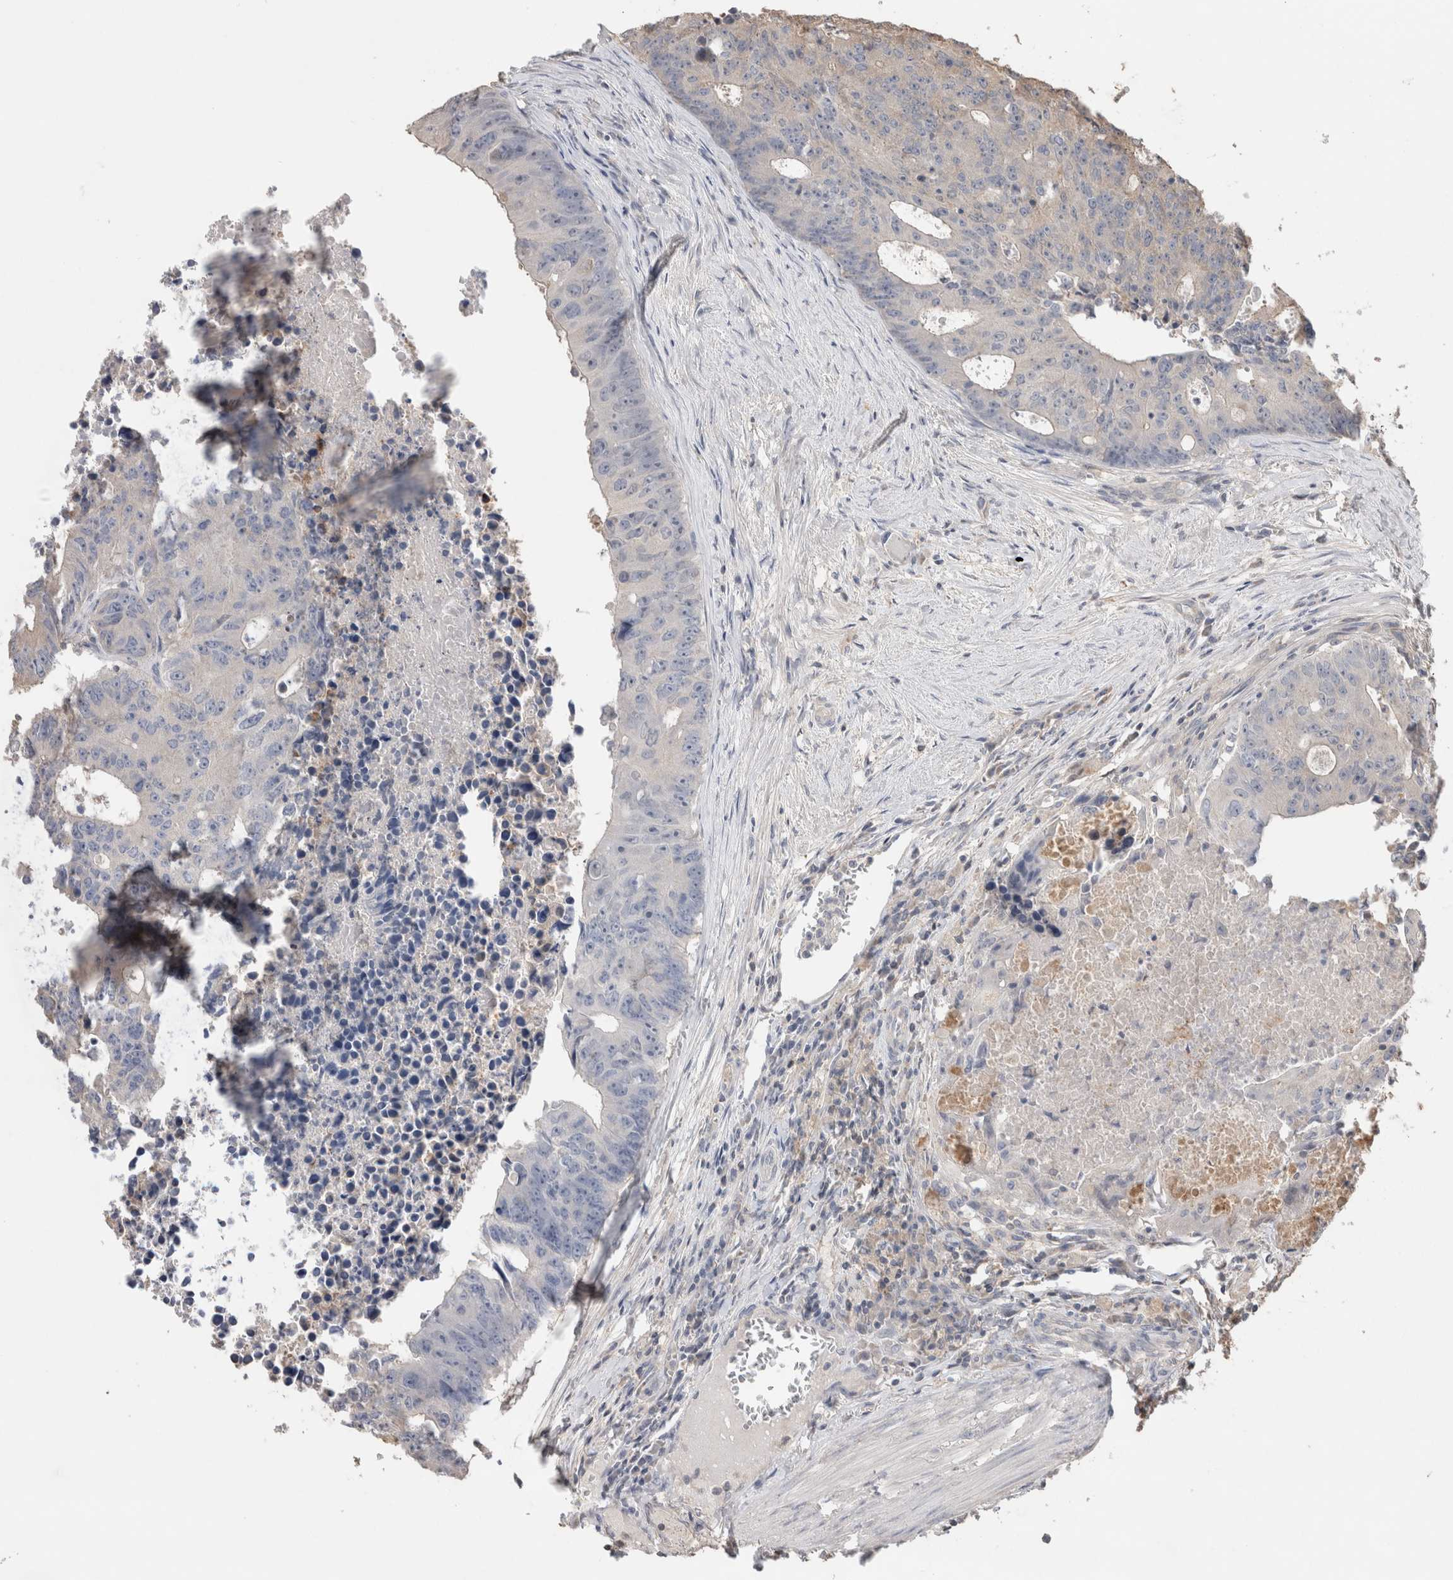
{"staining": {"intensity": "negative", "quantity": "none", "location": "none"}, "tissue": "colorectal cancer", "cell_type": "Tumor cells", "image_type": "cancer", "snomed": [{"axis": "morphology", "description": "Adenocarcinoma, NOS"}, {"axis": "topography", "description": "Colon"}], "caption": "The immunohistochemistry (IHC) histopathology image has no significant expression in tumor cells of colorectal adenocarcinoma tissue.", "gene": "TRIM5", "patient": {"sex": "male", "age": 87}}